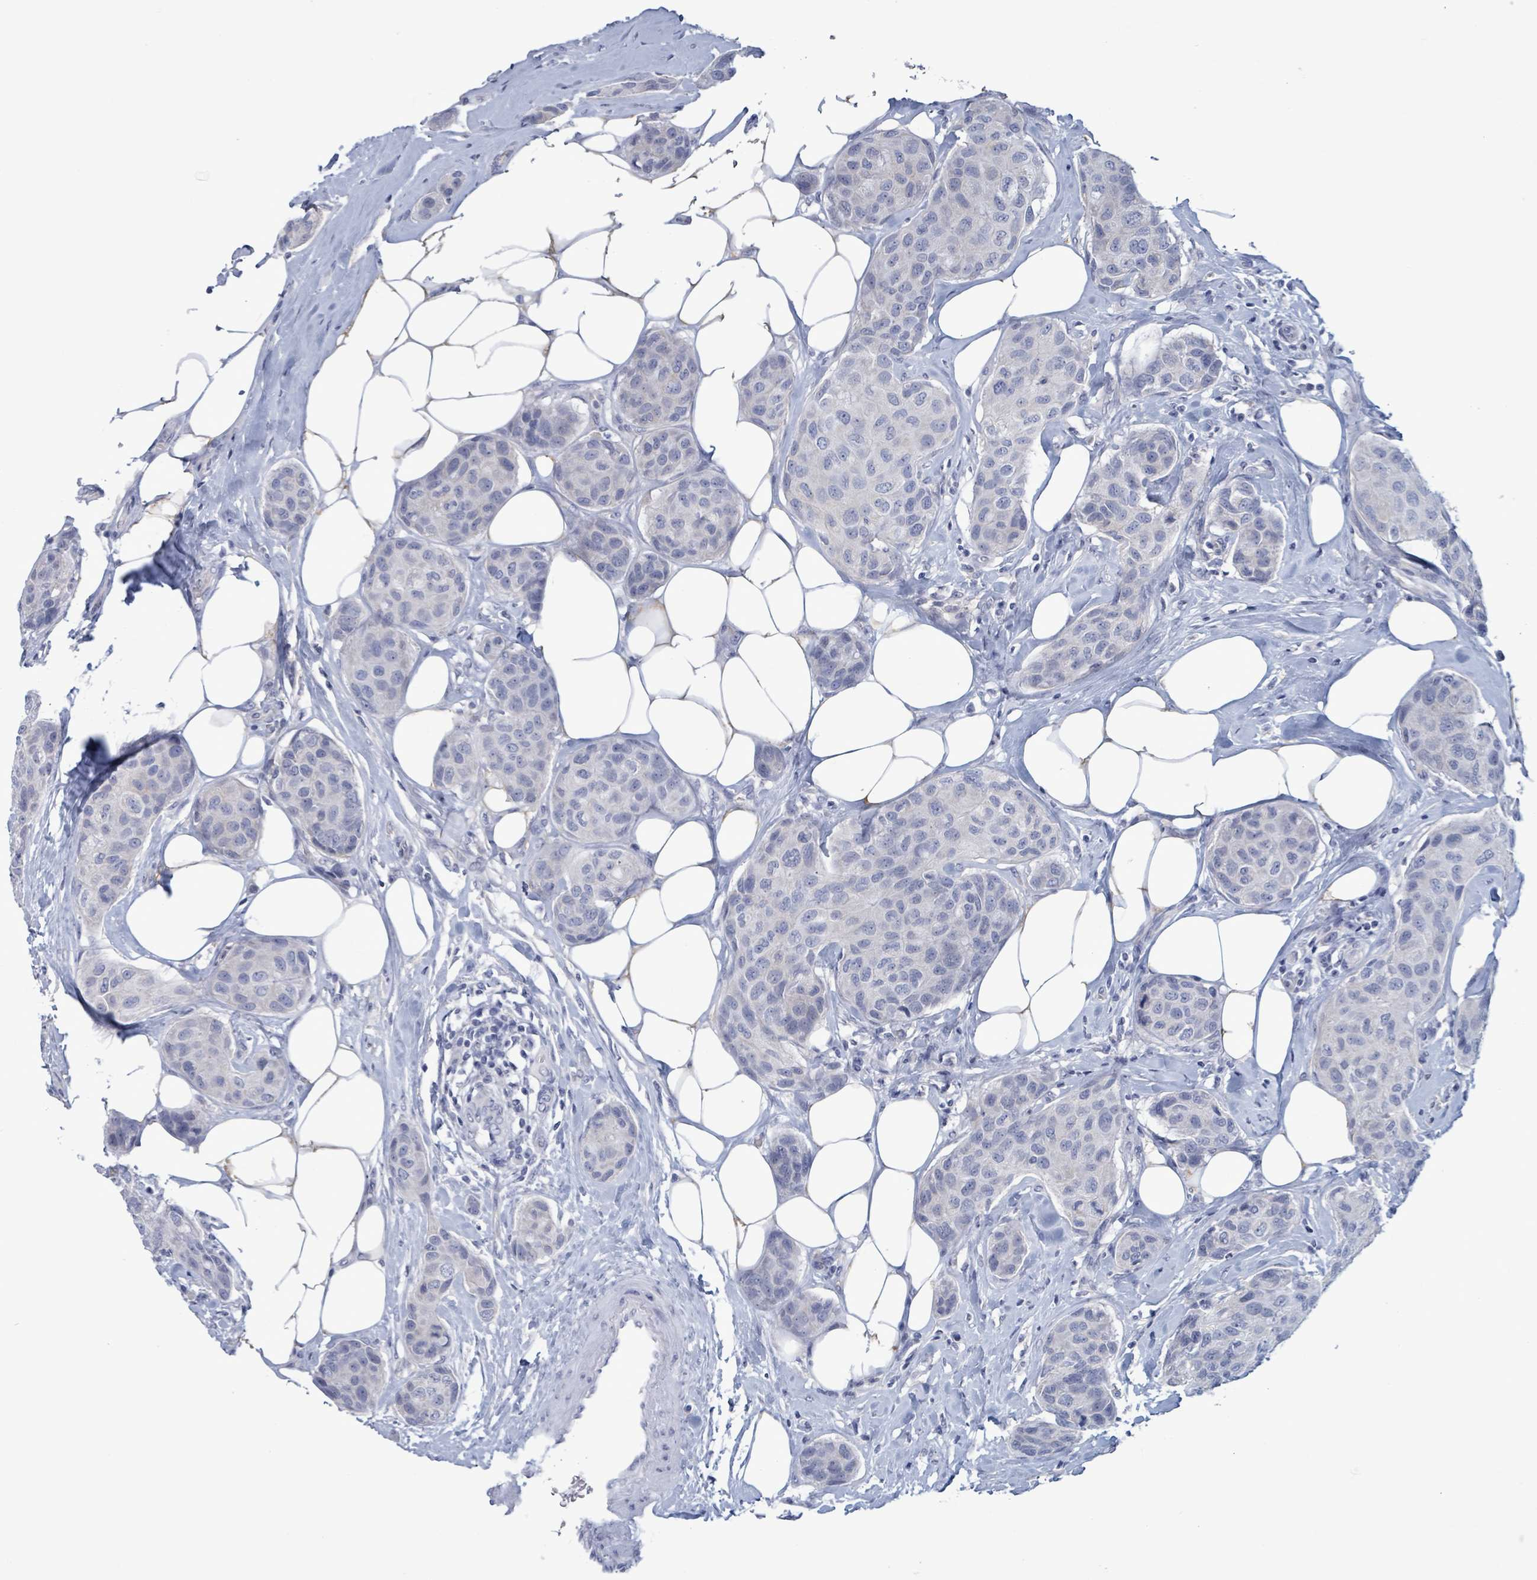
{"staining": {"intensity": "negative", "quantity": "none", "location": "none"}, "tissue": "breast cancer", "cell_type": "Tumor cells", "image_type": "cancer", "snomed": [{"axis": "morphology", "description": "Duct carcinoma"}, {"axis": "topography", "description": "Breast"}, {"axis": "topography", "description": "Lymph node"}], "caption": "Human breast cancer (intraductal carcinoma) stained for a protein using immunohistochemistry shows no positivity in tumor cells.", "gene": "BSG", "patient": {"sex": "female", "age": 80}}